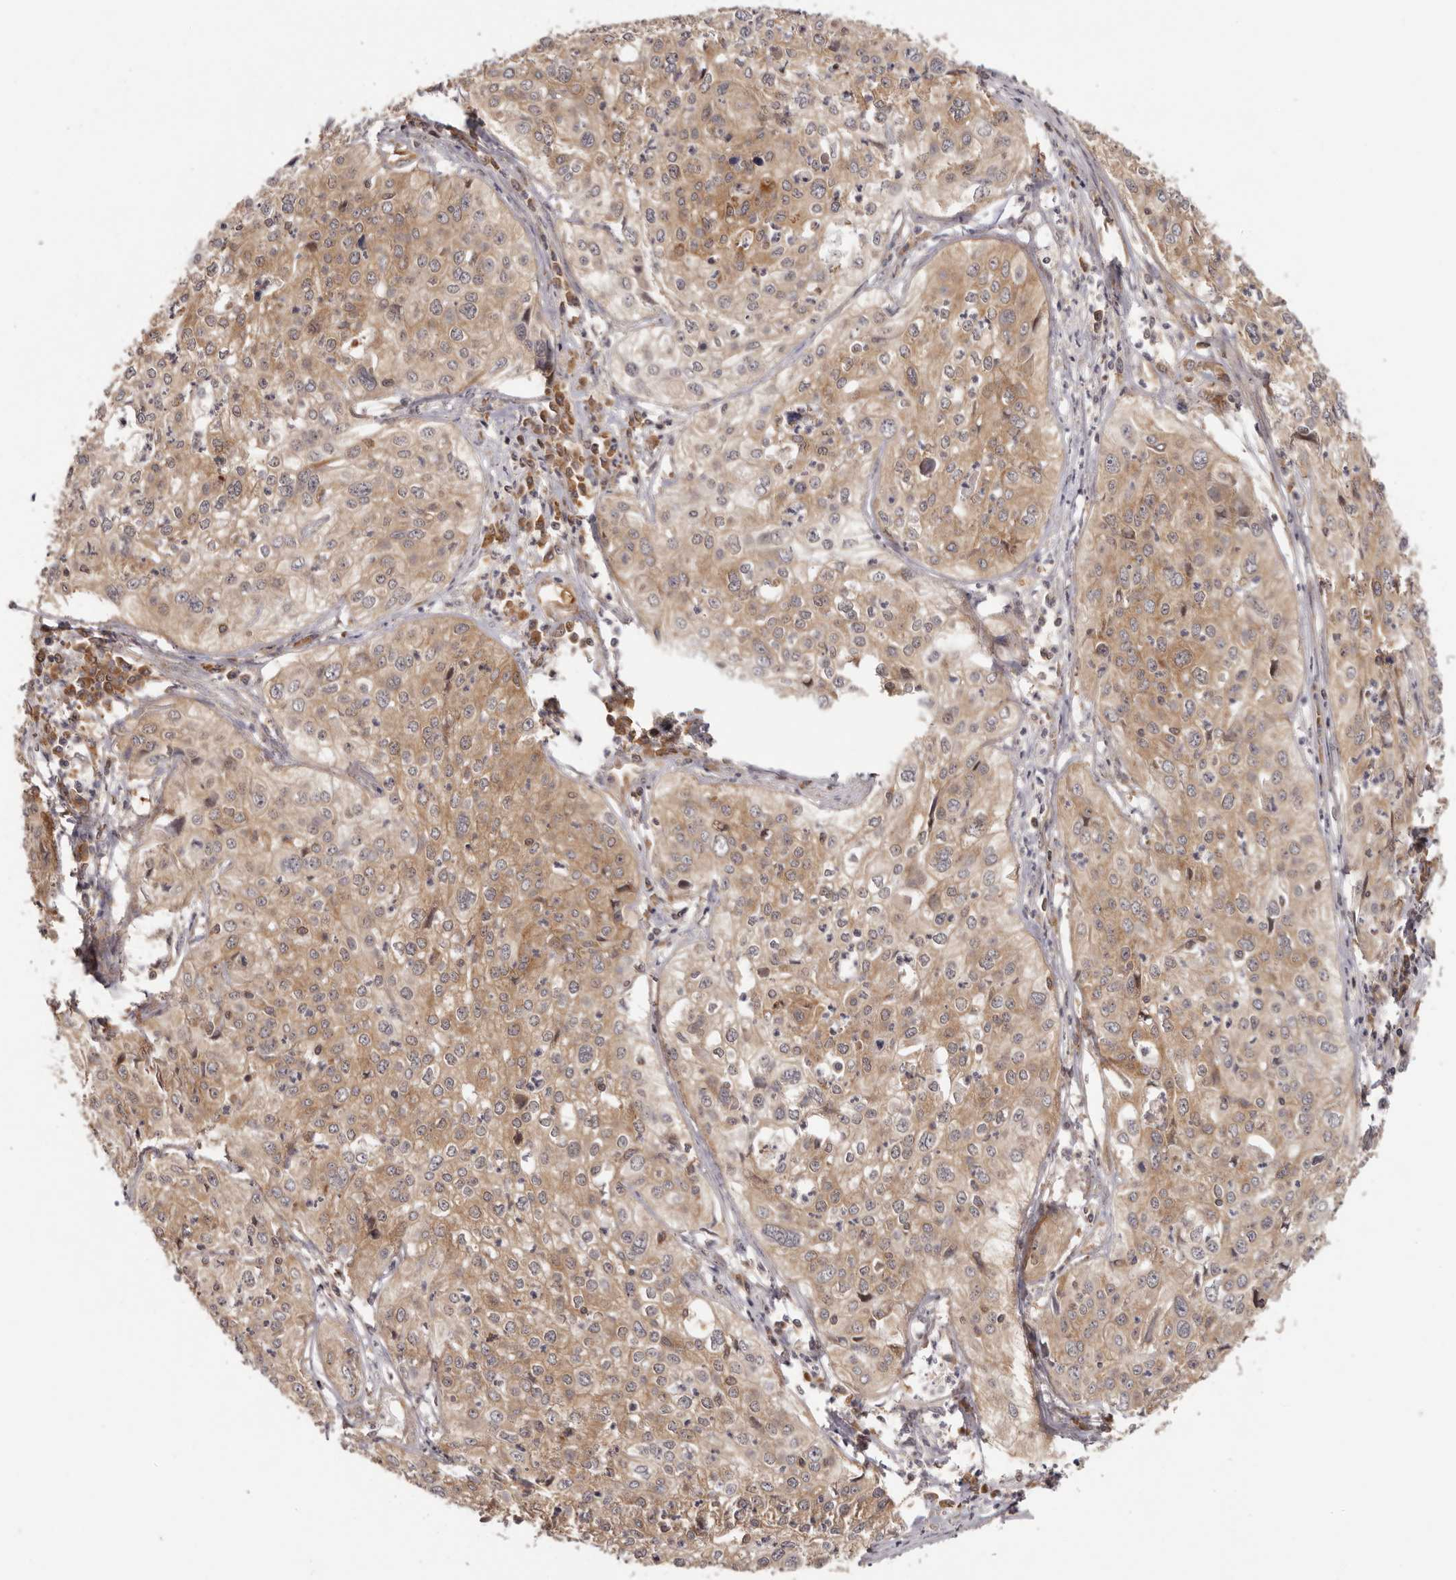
{"staining": {"intensity": "moderate", "quantity": ">75%", "location": "cytoplasmic/membranous"}, "tissue": "cervical cancer", "cell_type": "Tumor cells", "image_type": "cancer", "snomed": [{"axis": "morphology", "description": "Squamous cell carcinoma, NOS"}, {"axis": "topography", "description": "Cervix"}], "caption": "Human cervical cancer (squamous cell carcinoma) stained with a brown dye shows moderate cytoplasmic/membranous positive positivity in about >75% of tumor cells.", "gene": "EEF1E1", "patient": {"sex": "female", "age": 31}}